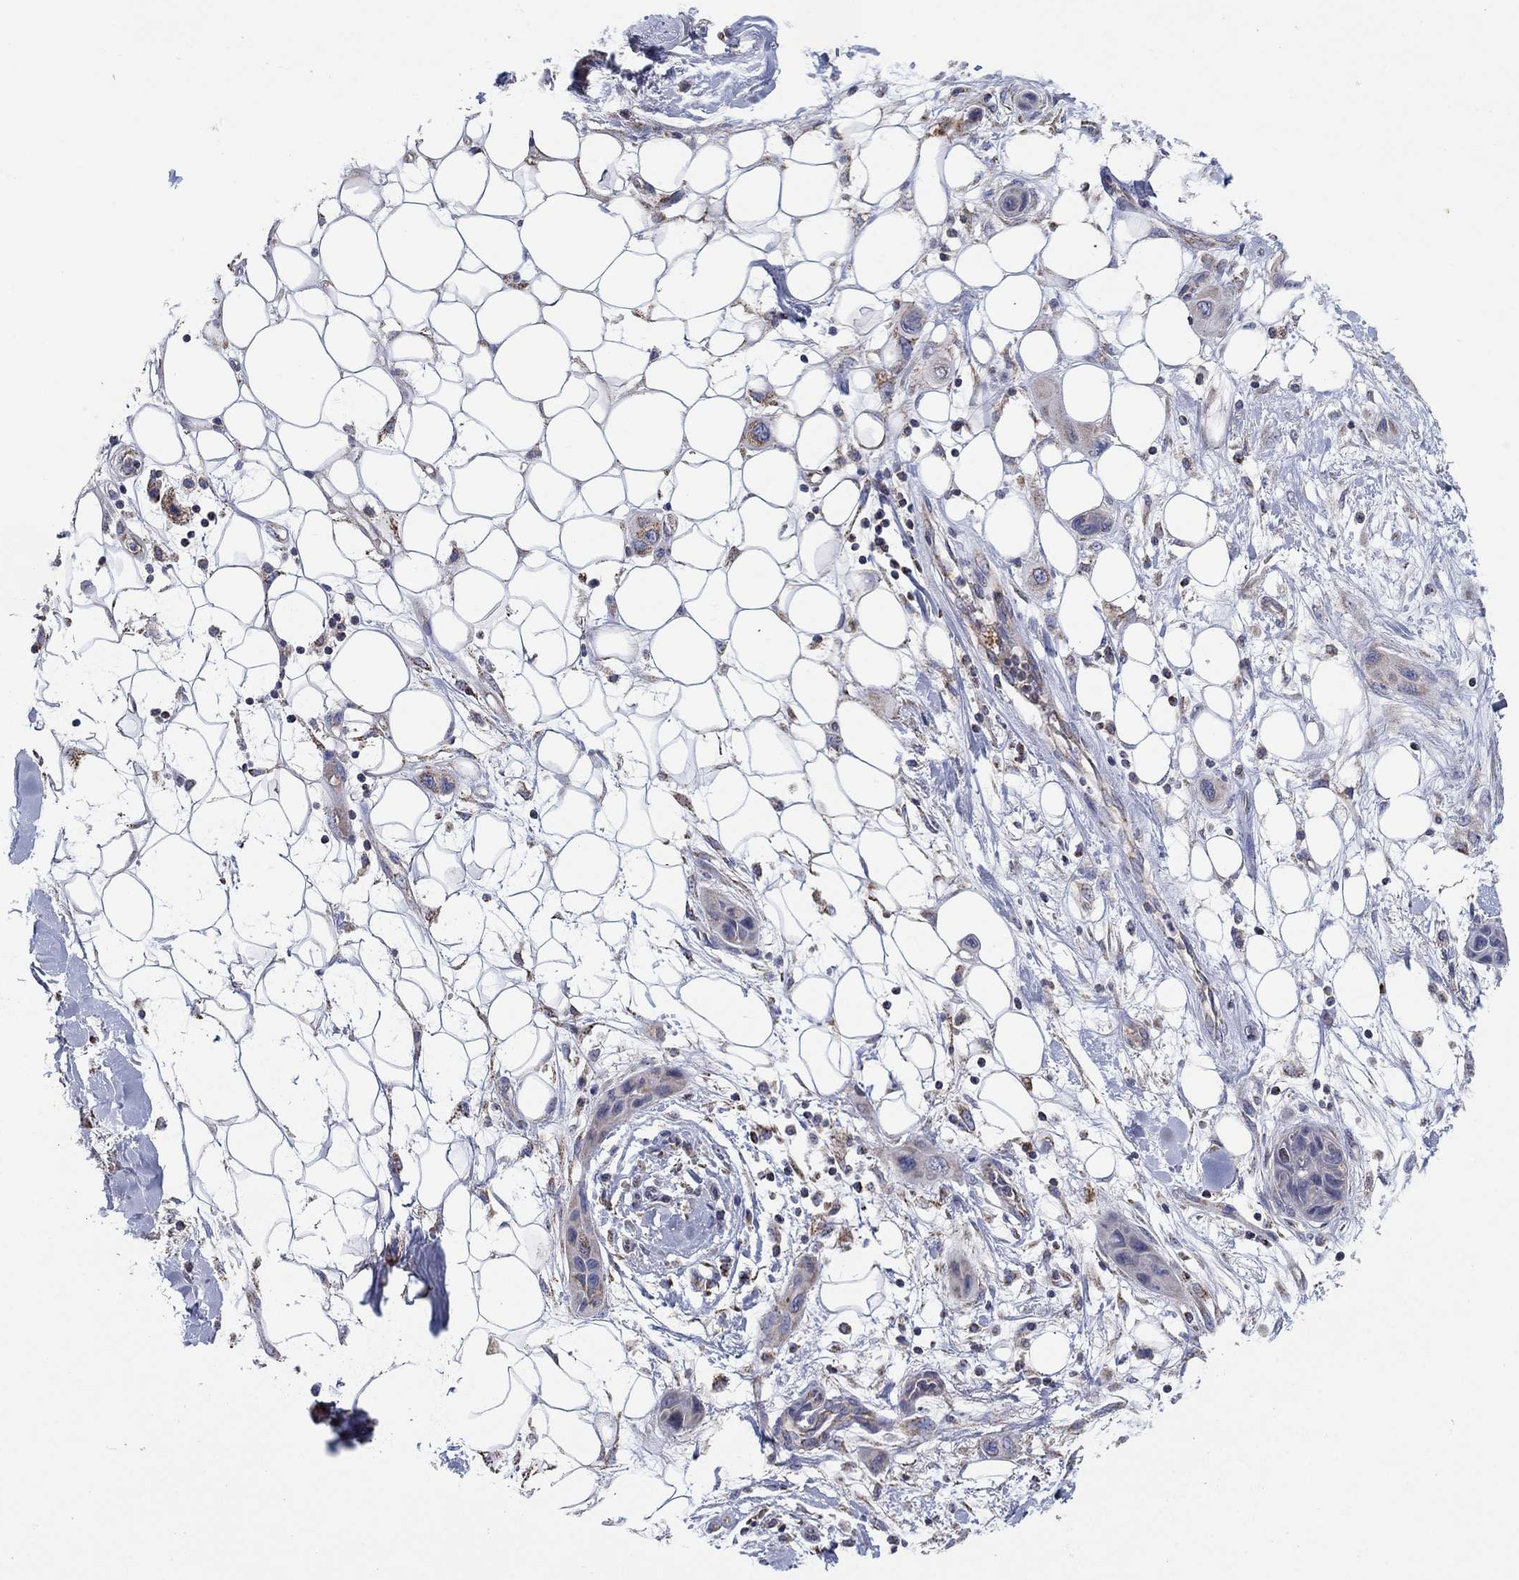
{"staining": {"intensity": "weak", "quantity": "<25%", "location": "cytoplasmic/membranous"}, "tissue": "skin cancer", "cell_type": "Tumor cells", "image_type": "cancer", "snomed": [{"axis": "morphology", "description": "Squamous cell carcinoma, NOS"}, {"axis": "topography", "description": "Skin"}], "caption": "The photomicrograph demonstrates no staining of tumor cells in skin cancer (squamous cell carcinoma).", "gene": "HPS5", "patient": {"sex": "male", "age": 79}}